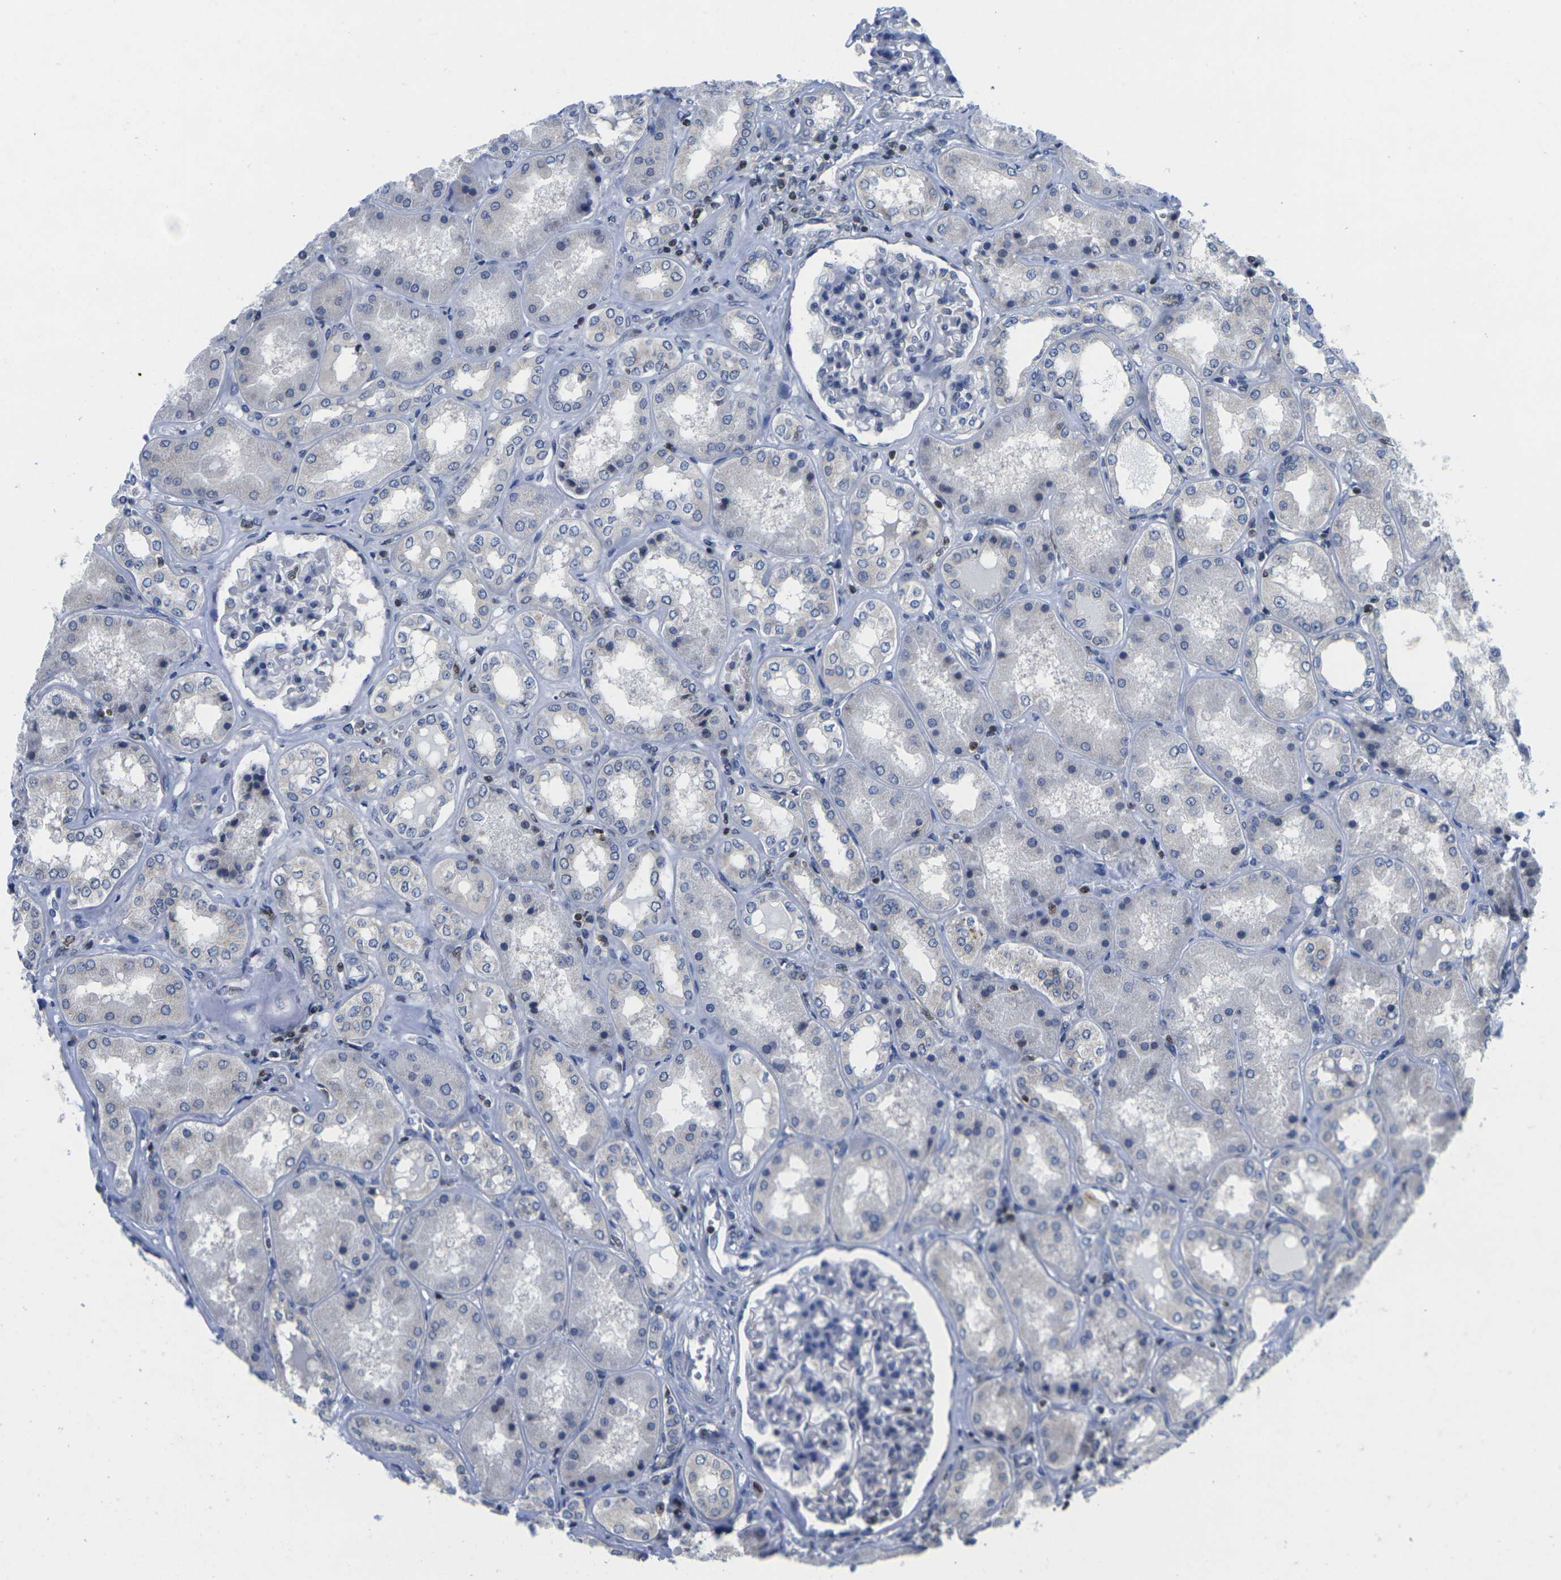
{"staining": {"intensity": "negative", "quantity": "none", "location": "none"}, "tissue": "kidney", "cell_type": "Cells in glomeruli", "image_type": "normal", "snomed": [{"axis": "morphology", "description": "Normal tissue, NOS"}, {"axis": "topography", "description": "Kidney"}], "caption": "The histopathology image exhibits no significant expression in cells in glomeruli of kidney.", "gene": "IKZF1", "patient": {"sex": "female", "age": 56}}